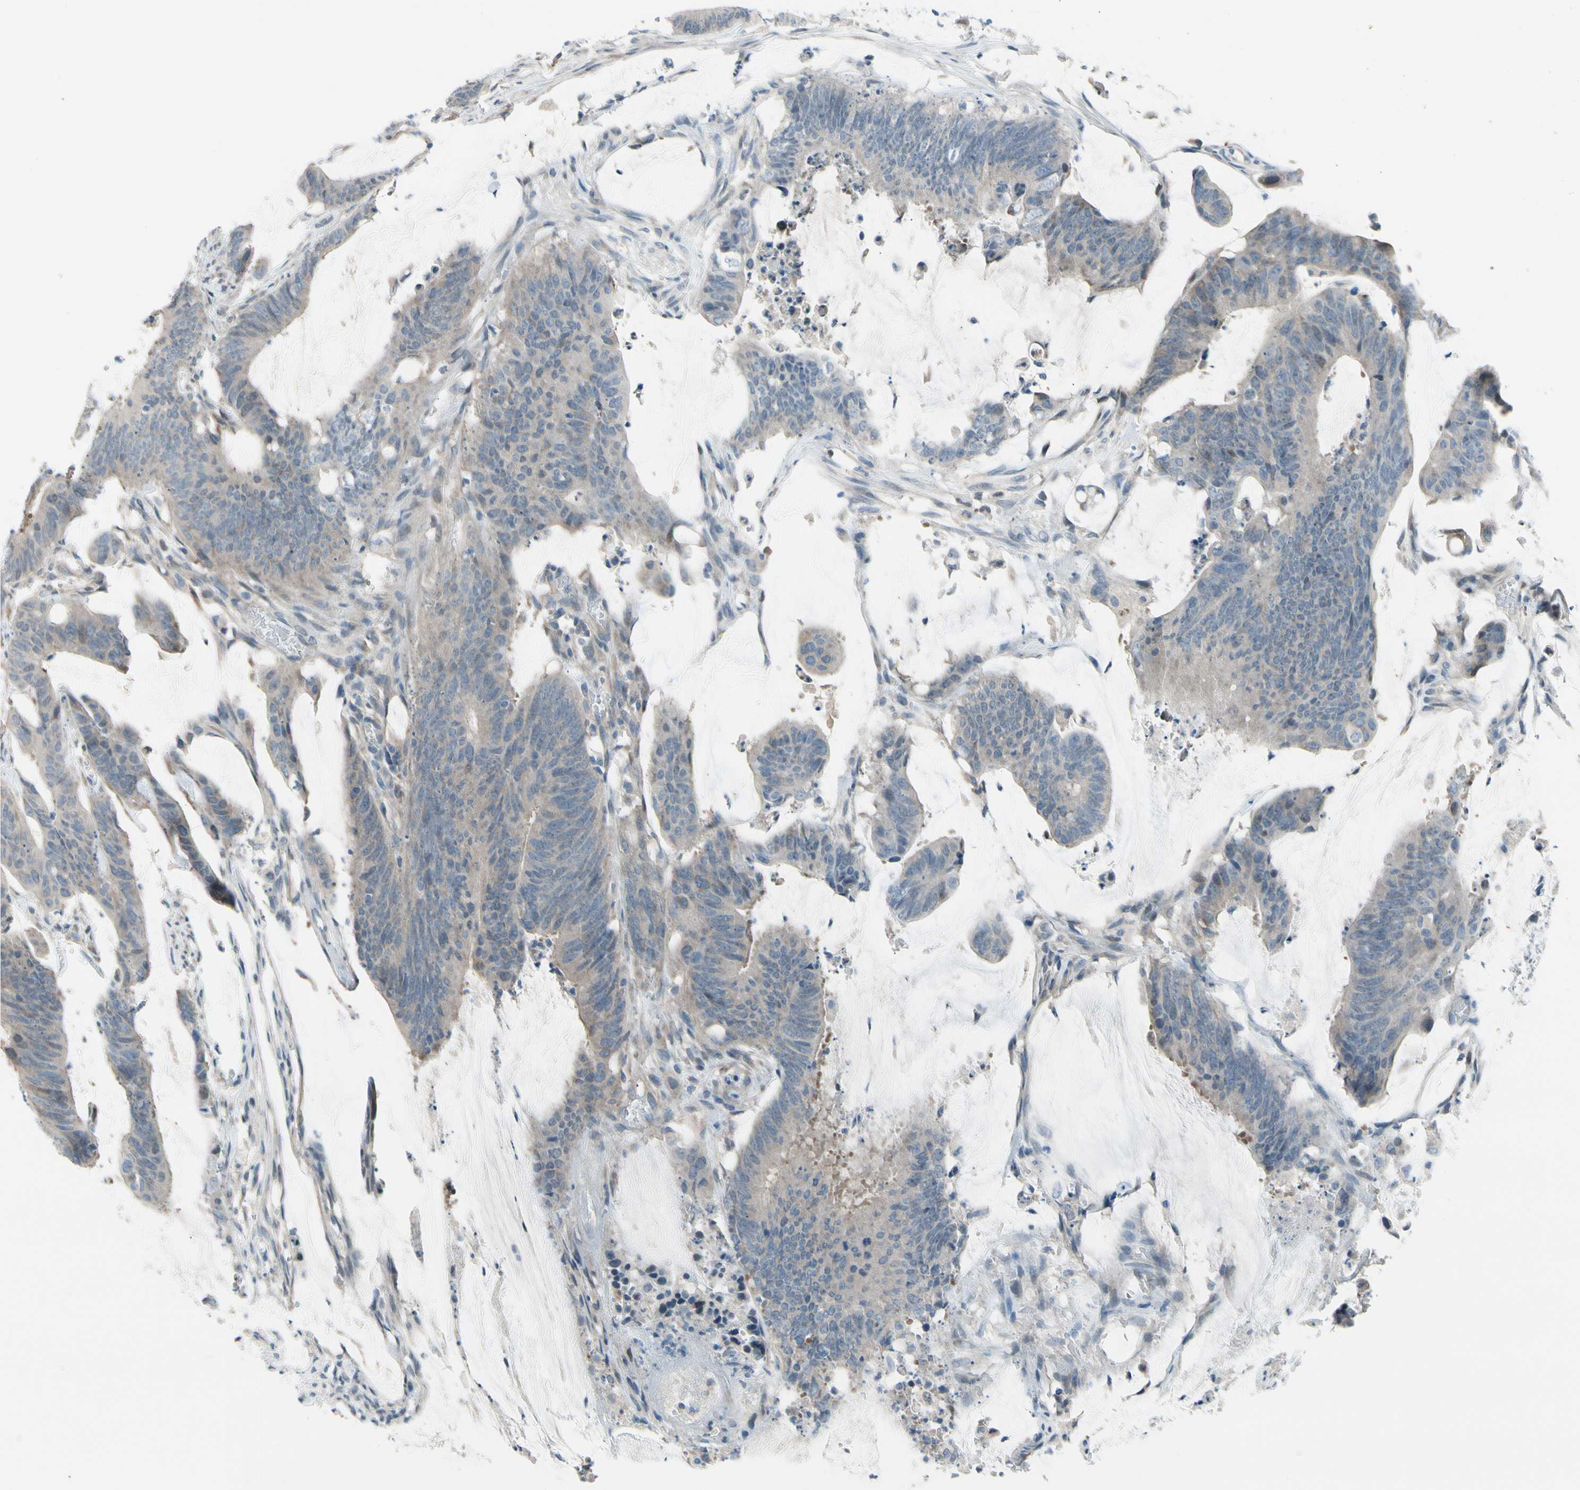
{"staining": {"intensity": "negative", "quantity": "none", "location": "none"}, "tissue": "colorectal cancer", "cell_type": "Tumor cells", "image_type": "cancer", "snomed": [{"axis": "morphology", "description": "Adenocarcinoma, NOS"}, {"axis": "topography", "description": "Rectum"}], "caption": "Tumor cells show no significant expression in adenocarcinoma (colorectal). The staining was performed using DAB to visualize the protein expression in brown, while the nuclei were stained in blue with hematoxylin (Magnification: 20x).", "gene": "CFAP36", "patient": {"sex": "female", "age": 66}}